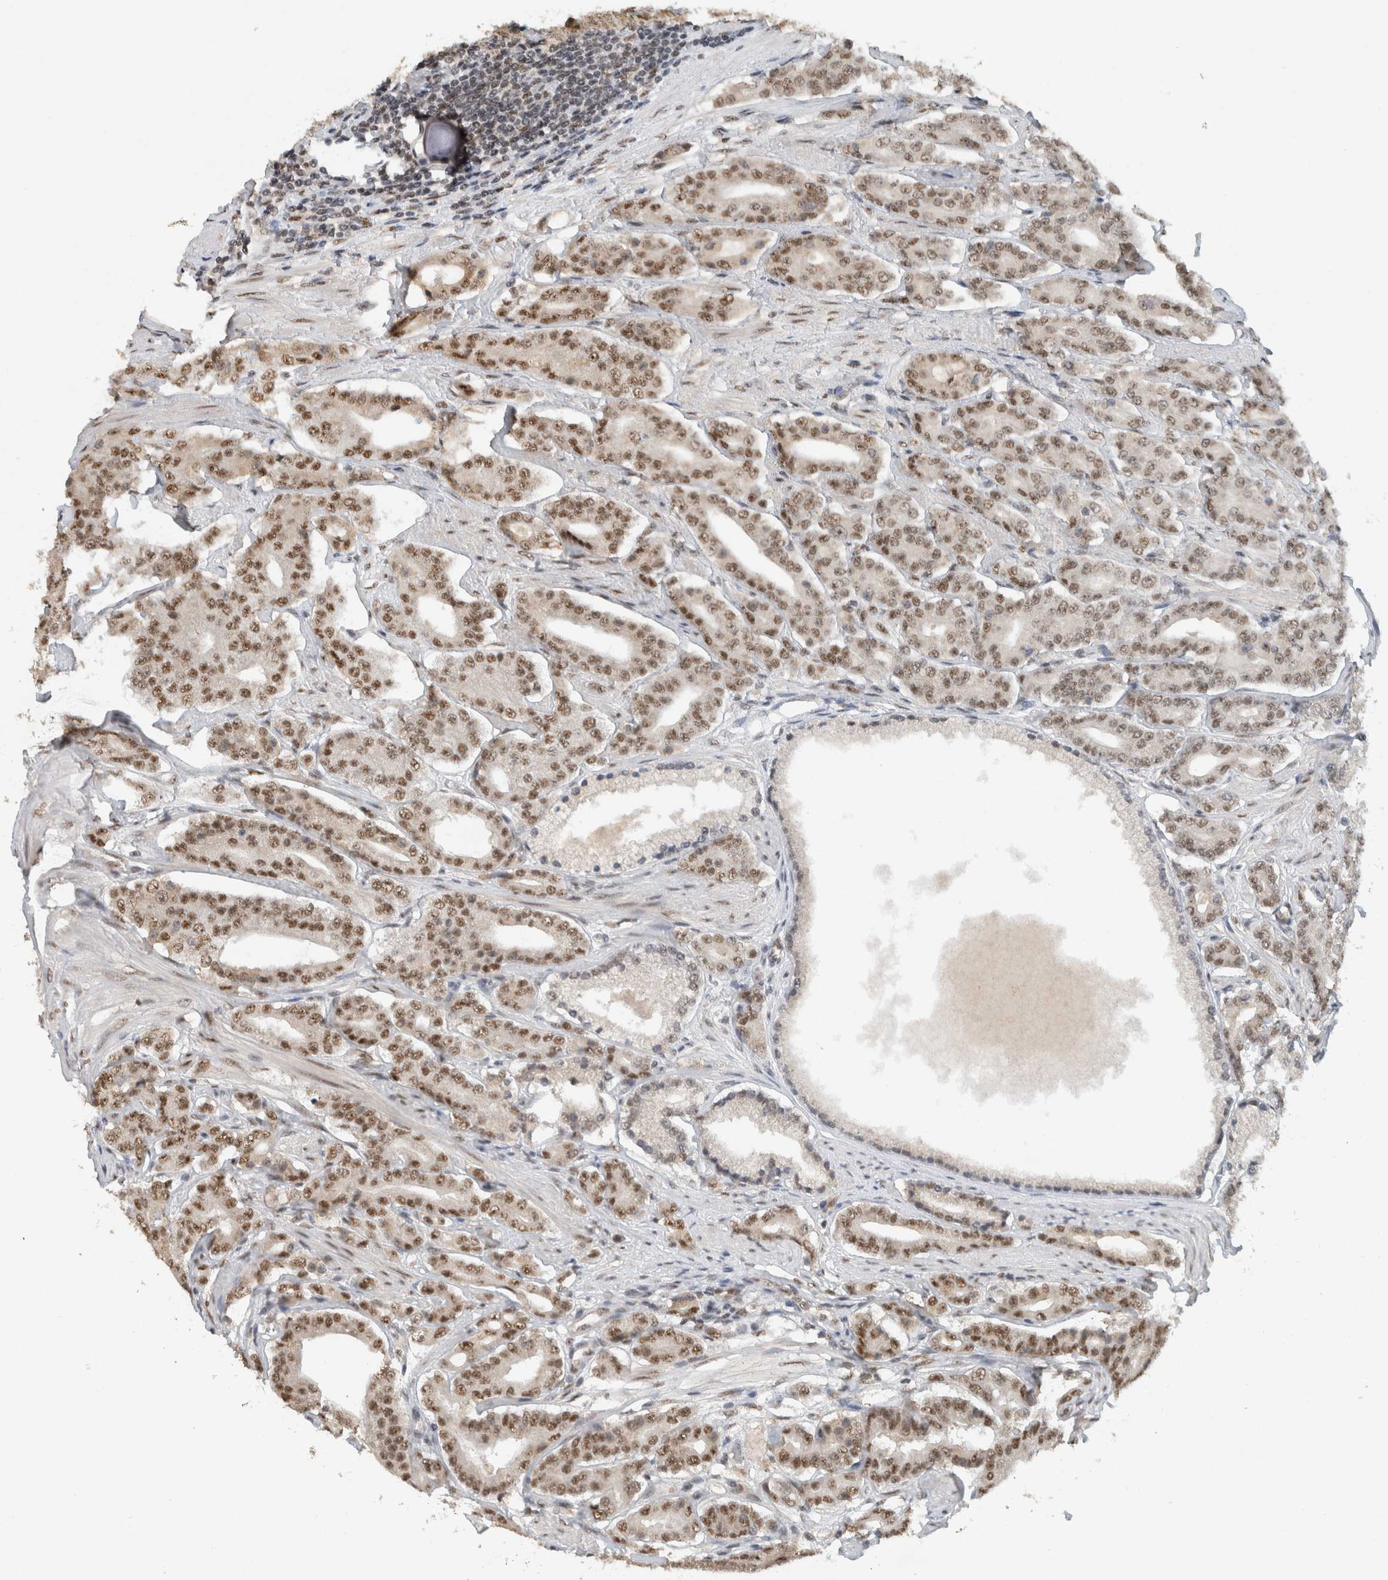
{"staining": {"intensity": "strong", "quantity": "25%-75%", "location": "nuclear"}, "tissue": "prostate cancer", "cell_type": "Tumor cells", "image_type": "cancer", "snomed": [{"axis": "morphology", "description": "Adenocarcinoma, High grade"}, {"axis": "topography", "description": "Prostate"}], "caption": "Prostate adenocarcinoma (high-grade) stained with immunohistochemistry shows strong nuclear expression in about 25%-75% of tumor cells.", "gene": "DDX42", "patient": {"sex": "male", "age": 71}}